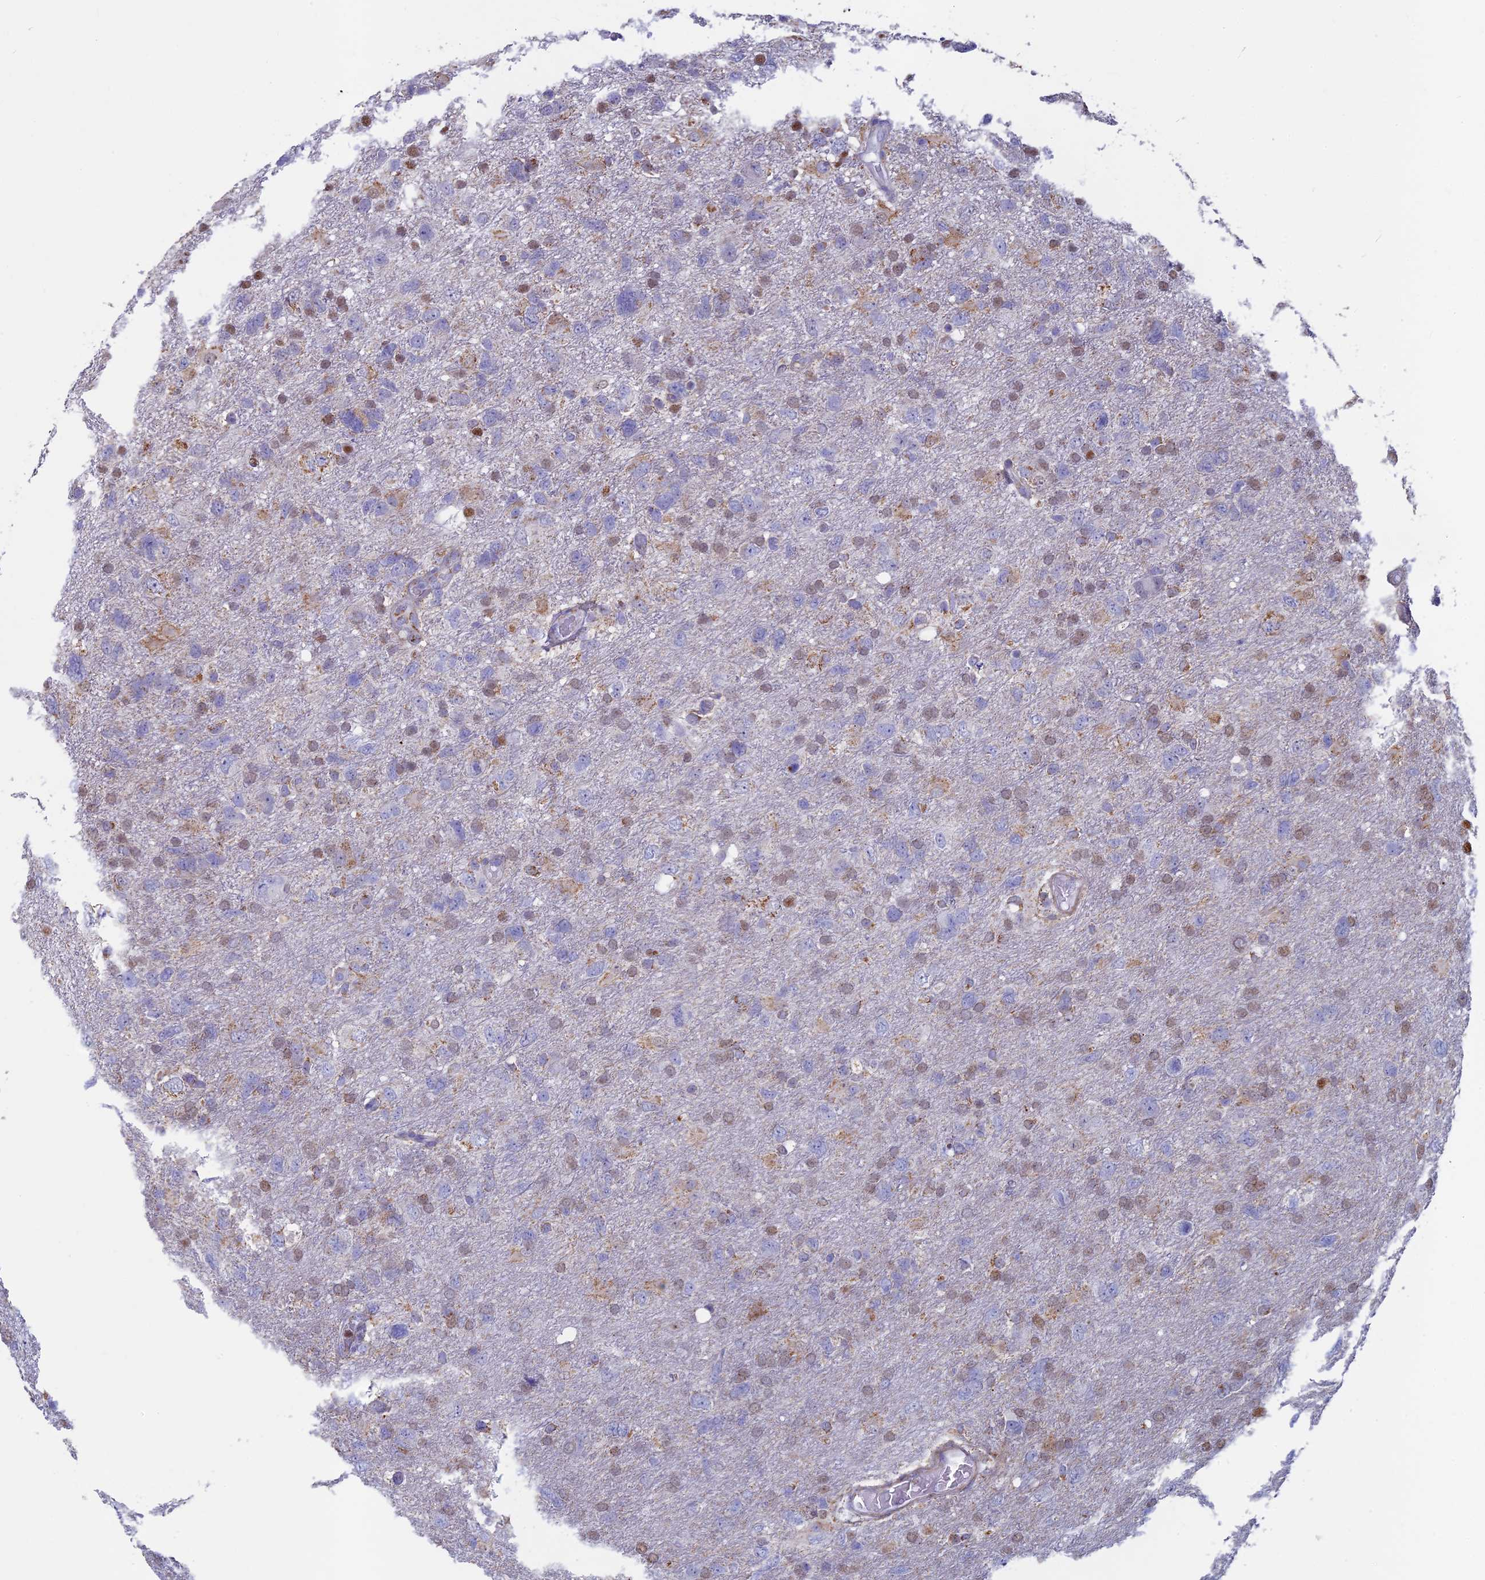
{"staining": {"intensity": "weak", "quantity": "<25%", "location": "nuclear"}, "tissue": "glioma", "cell_type": "Tumor cells", "image_type": "cancer", "snomed": [{"axis": "morphology", "description": "Glioma, malignant, High grade"}, {"axis": "topography", "description": "Brain"}], "caption": "The photomicrograph demonstrates no significant staining in tumor cells of high-grade glioma (malignant).", "gene": "ACSS1", "patient": {"sex": "male", "age": 61}}